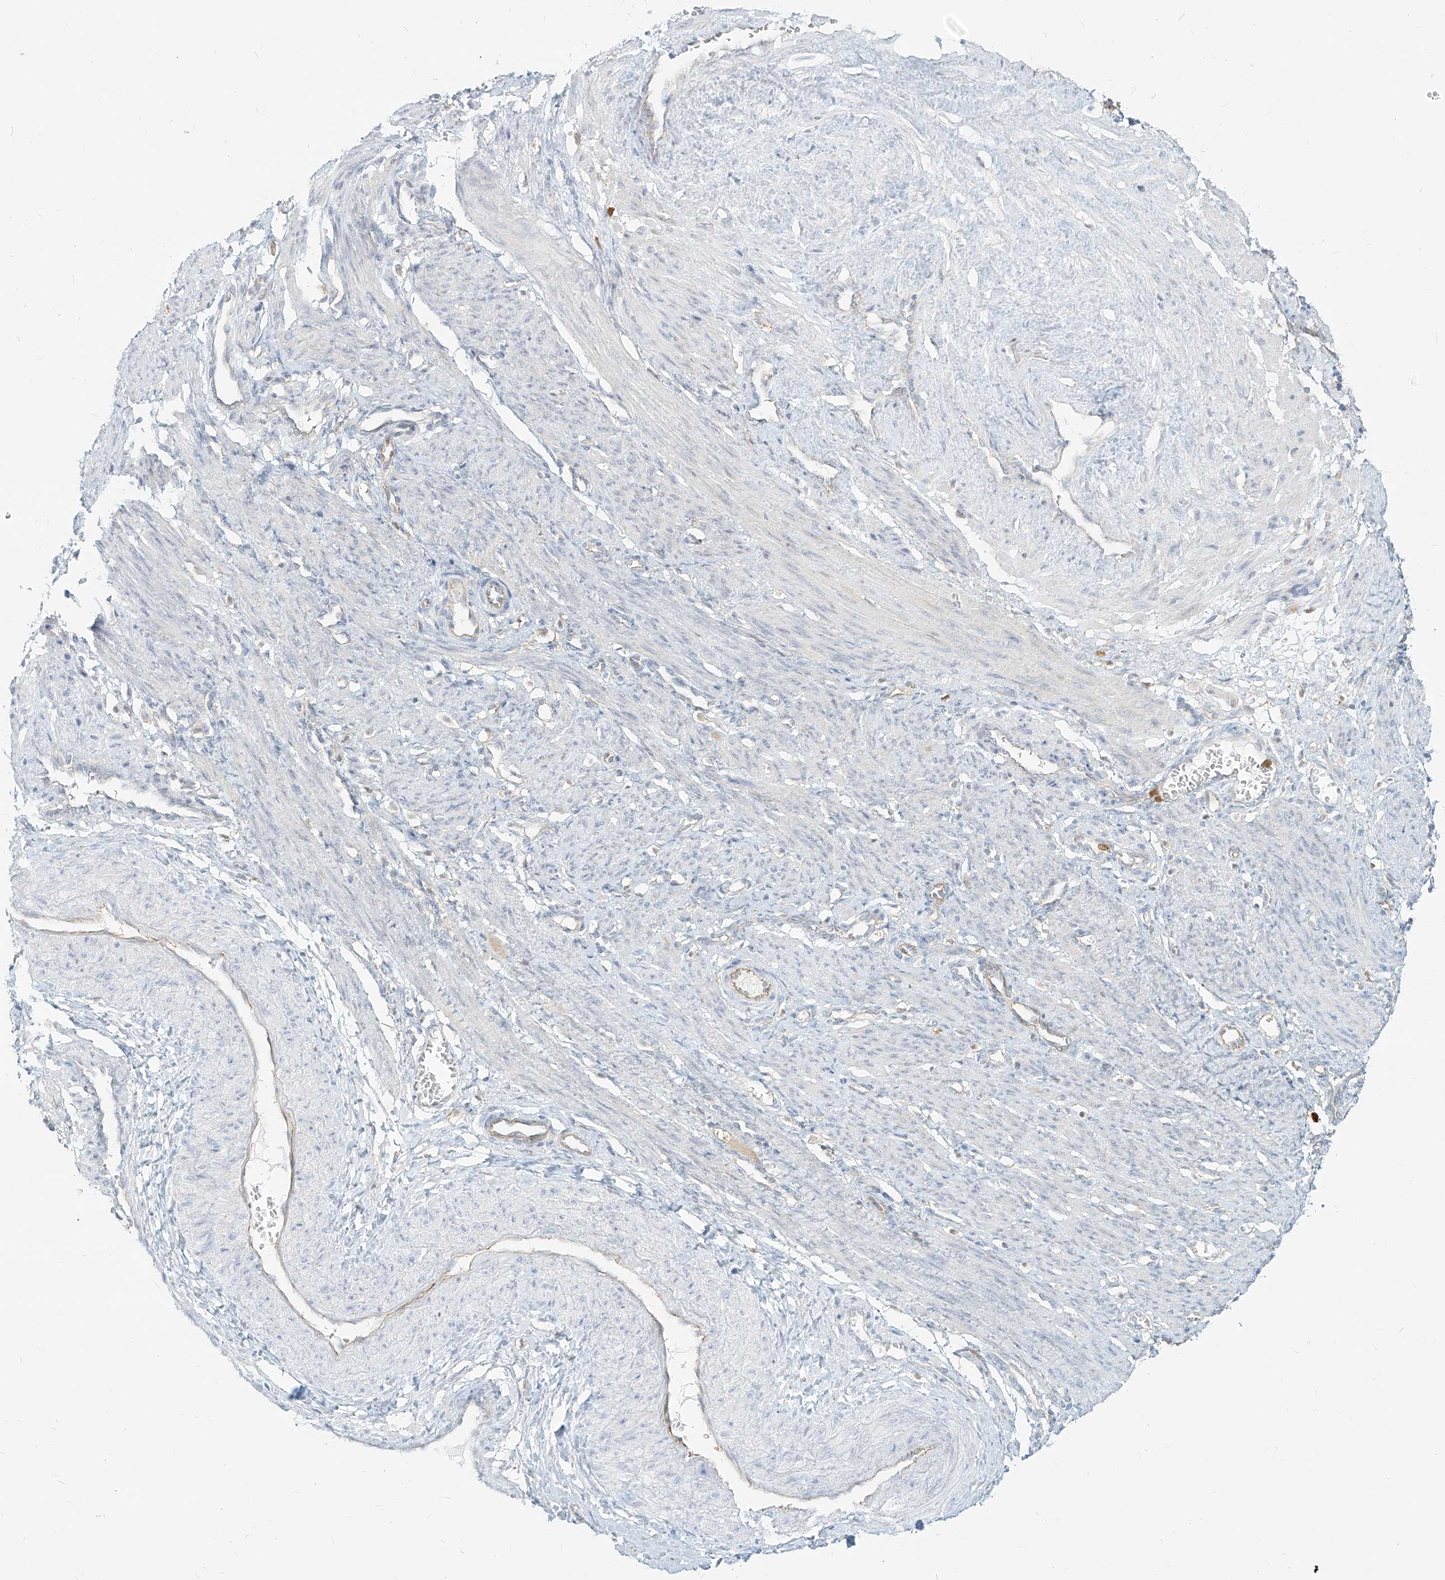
{"staining": {"intensity": "negative", "quantity": "none", "location": "none"}, "tissue": "smooth muscle", "cell_type": "Smooth muscle cells", "image_type": "normal", "snomed": [{"axis": "morphology", "description": "Normal tissue, NOS"}, {"axis": "topography", "description": "Endometrium"}], "caption": "Immunohistochemical staining of normal human smooth muscle exhibits no significant expression in smooth muscle cells. (DAB (3,3'-diaminobenzidine) IHC, high magnification).", "gene": "PGD", "patient": {"sex": "female", "age": 33}}